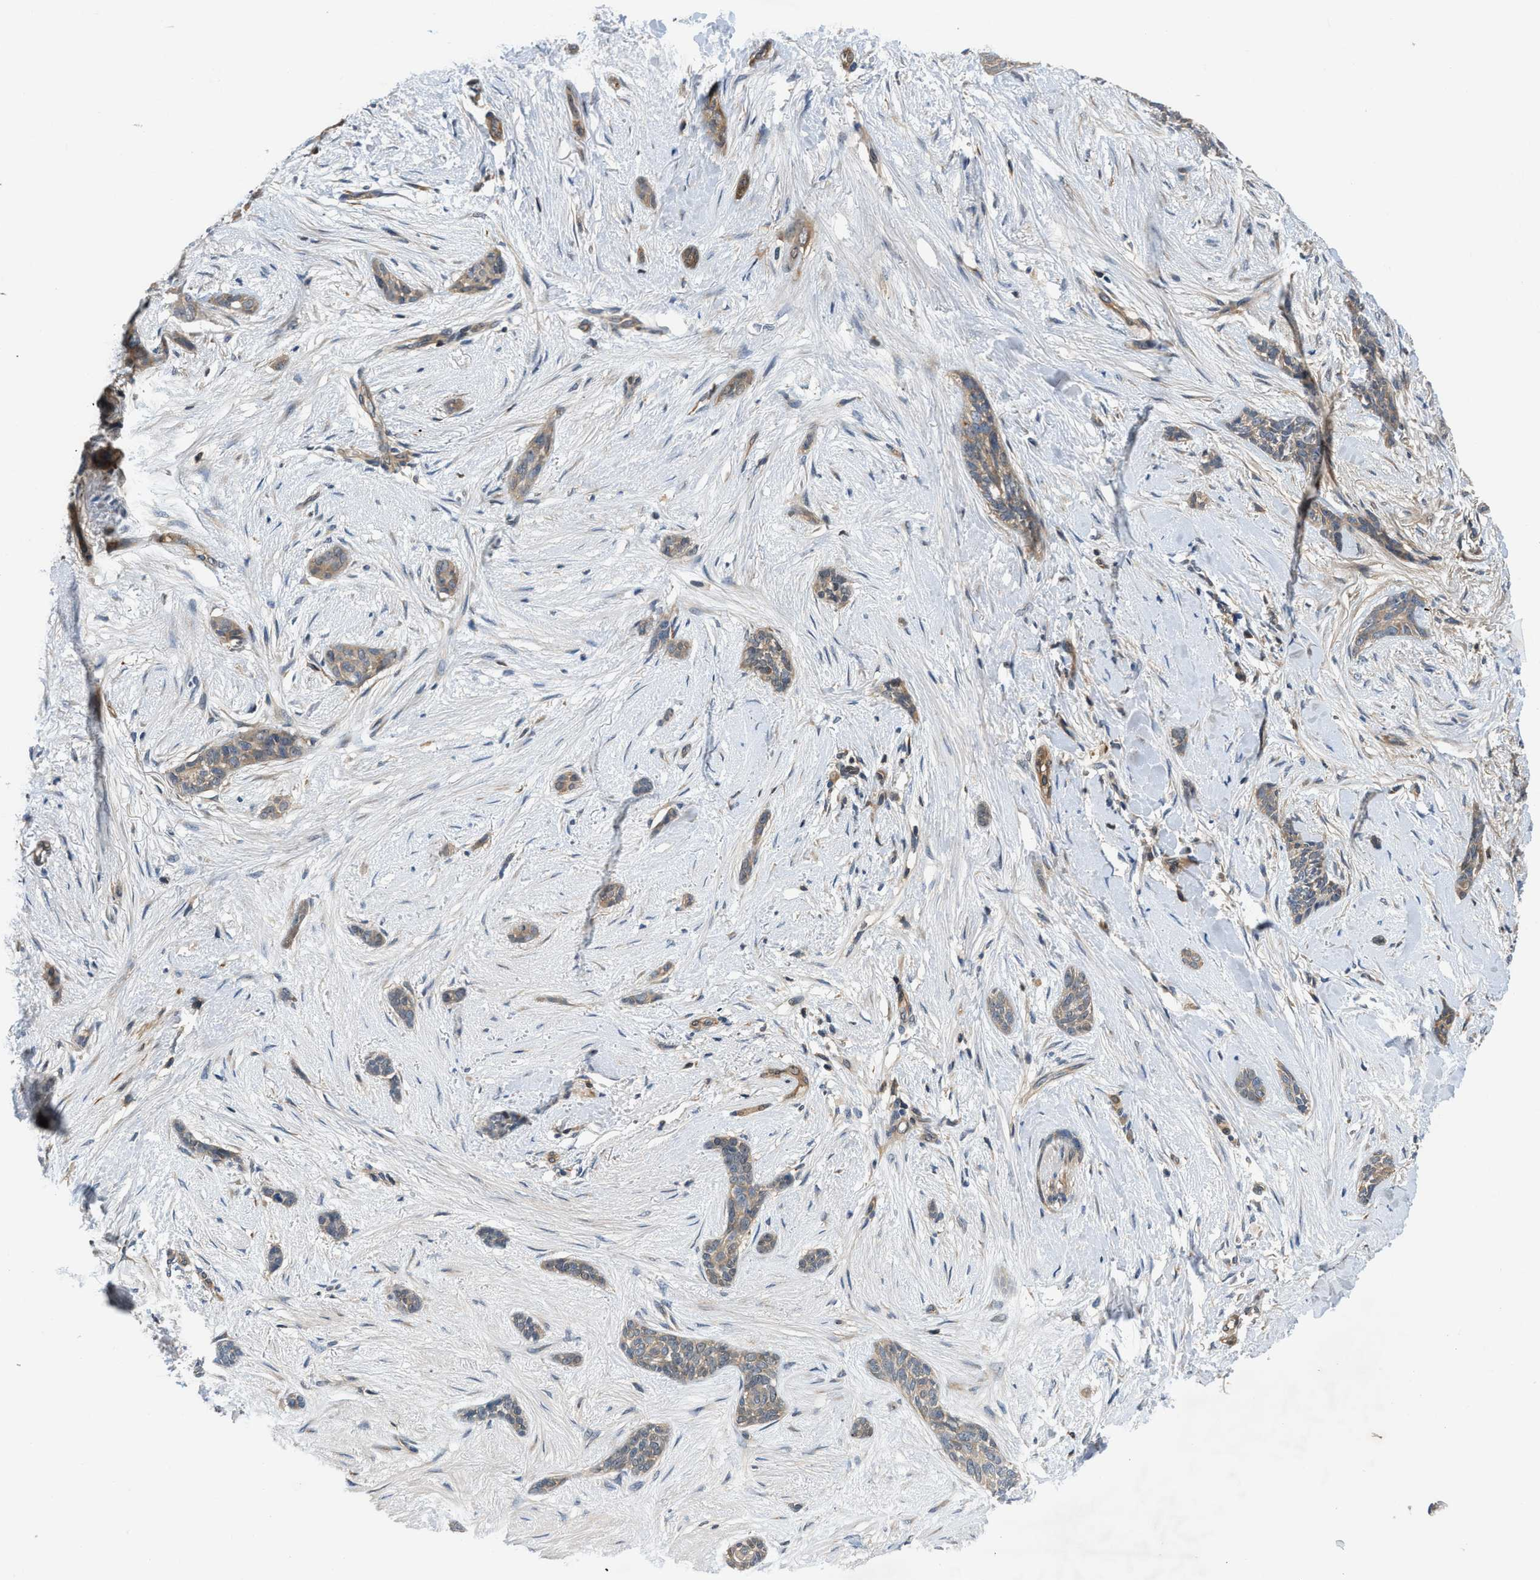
{"staining": {"intensity": "weak", "quantity": ">75%", "location": "cytoplasmic/membranous"}, "tissue": "skin cancer", "cell_type": "Tumor cells", "image_type": "cancer", "snomed": [{"axis": "morphology", "description": "Basal cell carcinoma"}, {"axis": "morphology", "description": "Adnexal tumor, benign"}, {"axis": "topography", "description": "Skin"}], "caption": "A low amount of weak cytoplasmic/membranous positivity is present in approximately >75% of tumor cells in skin benign adnexal tumor tissue.", "gene": "GPR31", "patient": {"sex": "female", "age": 42}}